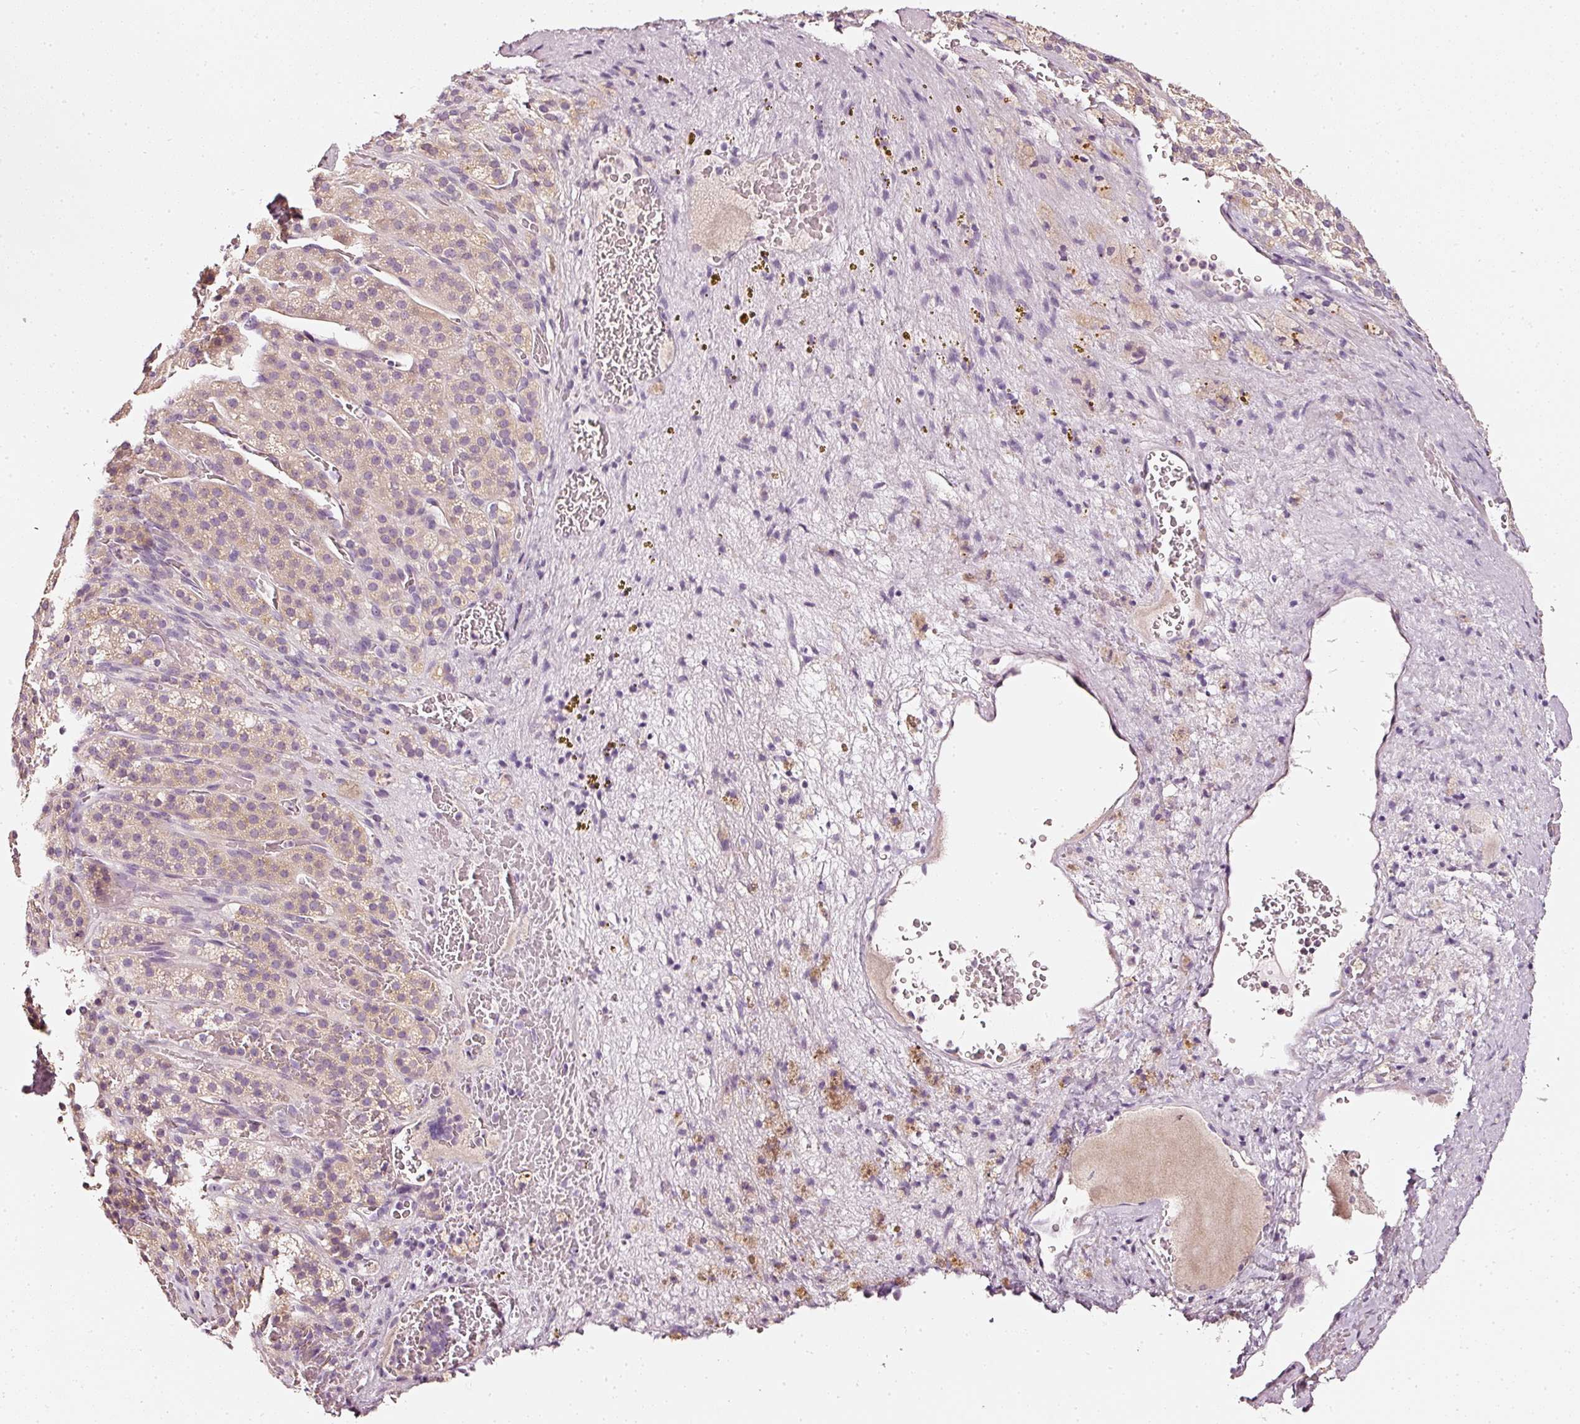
{"staining": {"intensity": "weak", "quantity": "25%-75%", "location": "cytoplasmic/membranous"}, "tissue": "adrenal gland", "cell_type": "Glandular cells", "image_type": "normal", "snomed": [{"axis": "morphology", "description": "Normal tissue, NOS"}, {"axis": "topography", "description": "Adrenal gland"}], "caption": "IHC staining of normal adrenal gland, which shows low levels of weak cytoplasmic/membranous positivity in about 25%-75% of glandular cells indicating weak cytoplasmic/membranous protein positivity. The staining was performed using DAB (3,3'-diaminobenzidine) (brown) for protein detection and nuclei were counterstained in hematoxylin (blue).", "gene": "CNP", "patient": {"sex": "female", "age": 41}}